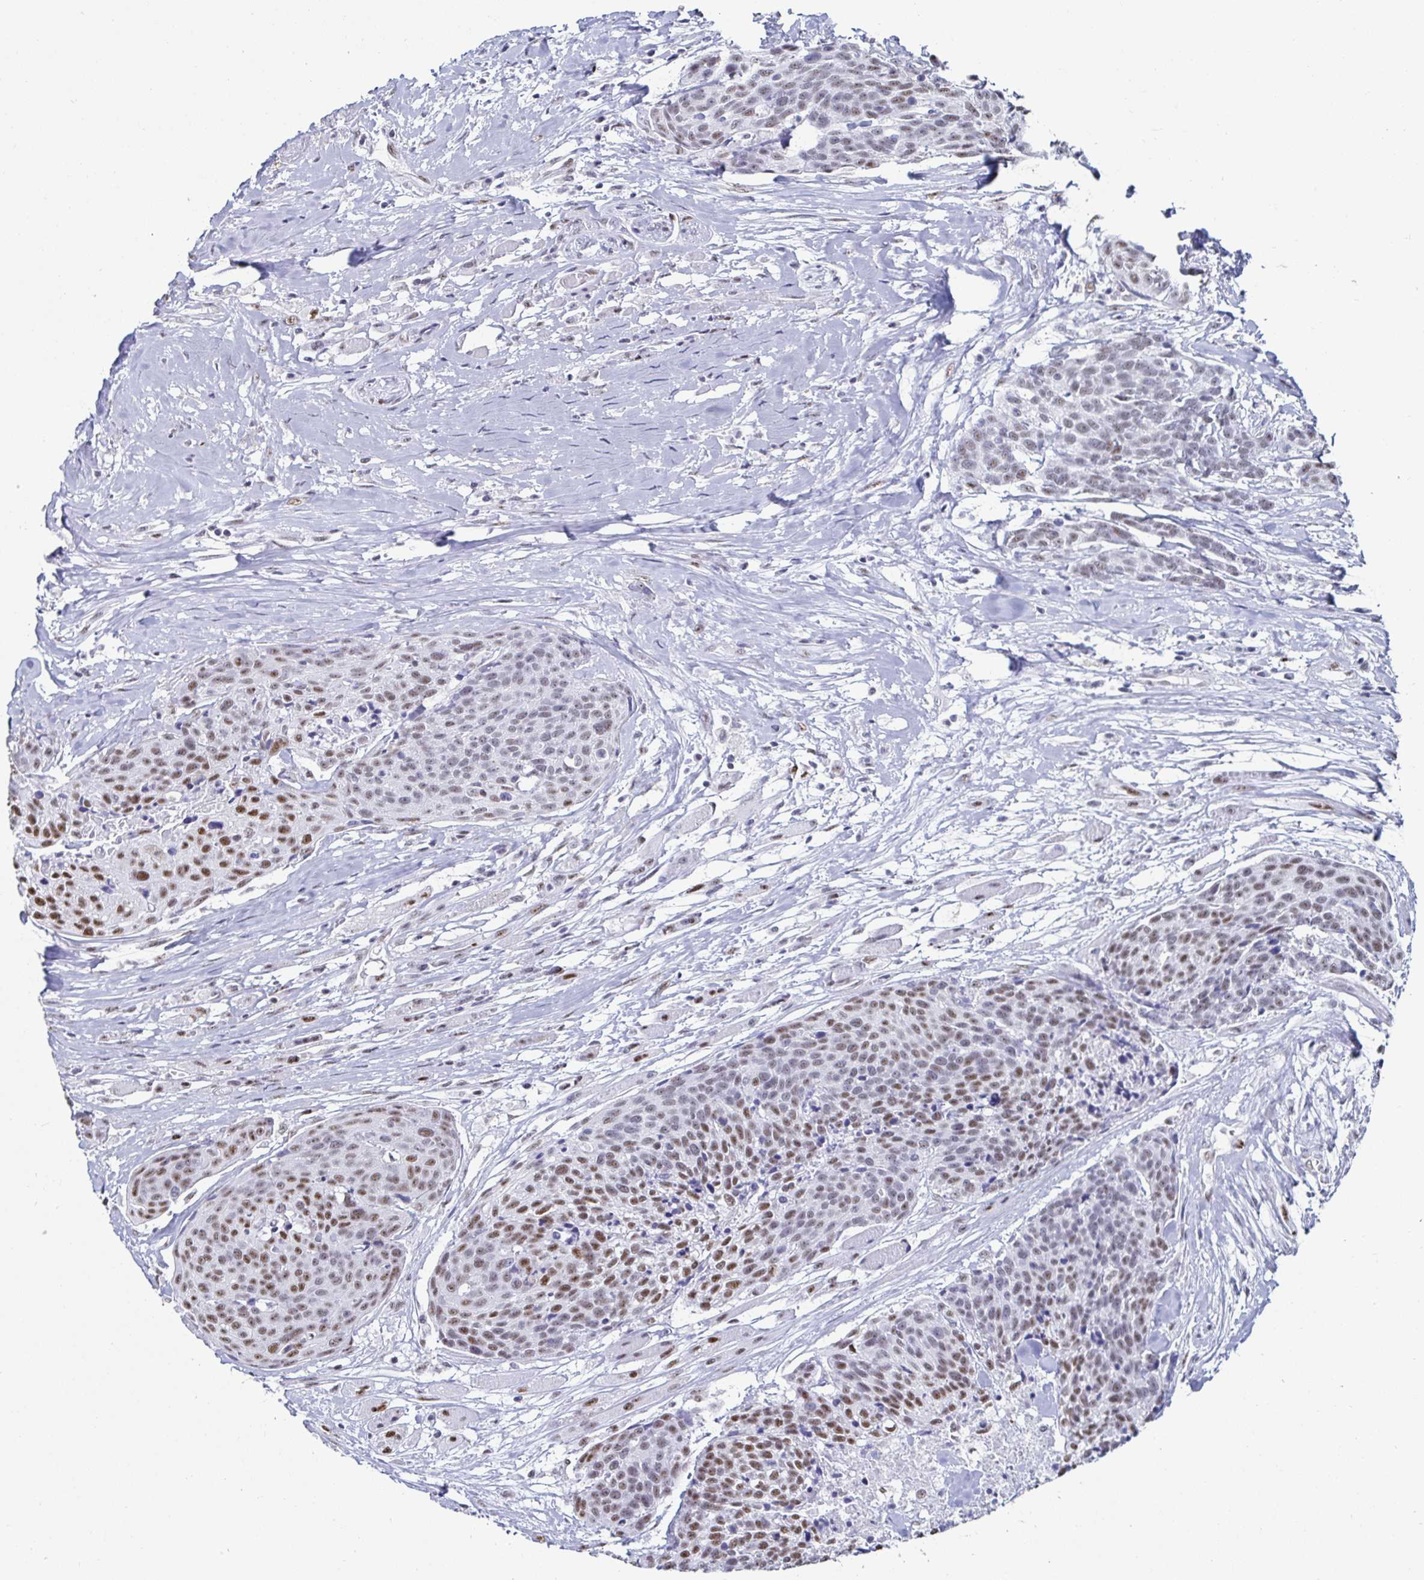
{"staining": {"intensity": "moderate", "quantity": "25%-75%", "location": "nuclear"}, "tissue": "head and neck cancer", "cell_type": "Tumor cells", "image_type": "cancer", "snomed": [{"axis": "morphology", "description": "Squamous cell carcinoma, NOS"}, {"axis": "topography", "description": "Oral tissue"}, {"axis": "topography", "description": "Head-Neck"}], "caption": "About 25%-75% of tumor cells in squamous cell carcinoma (head and neck) reveal moderate nuclear protein staining as visualized by brown immunohistochemical staining.", "gene": "DDX39B", "patient": {"sex": "male", "age": 64}}